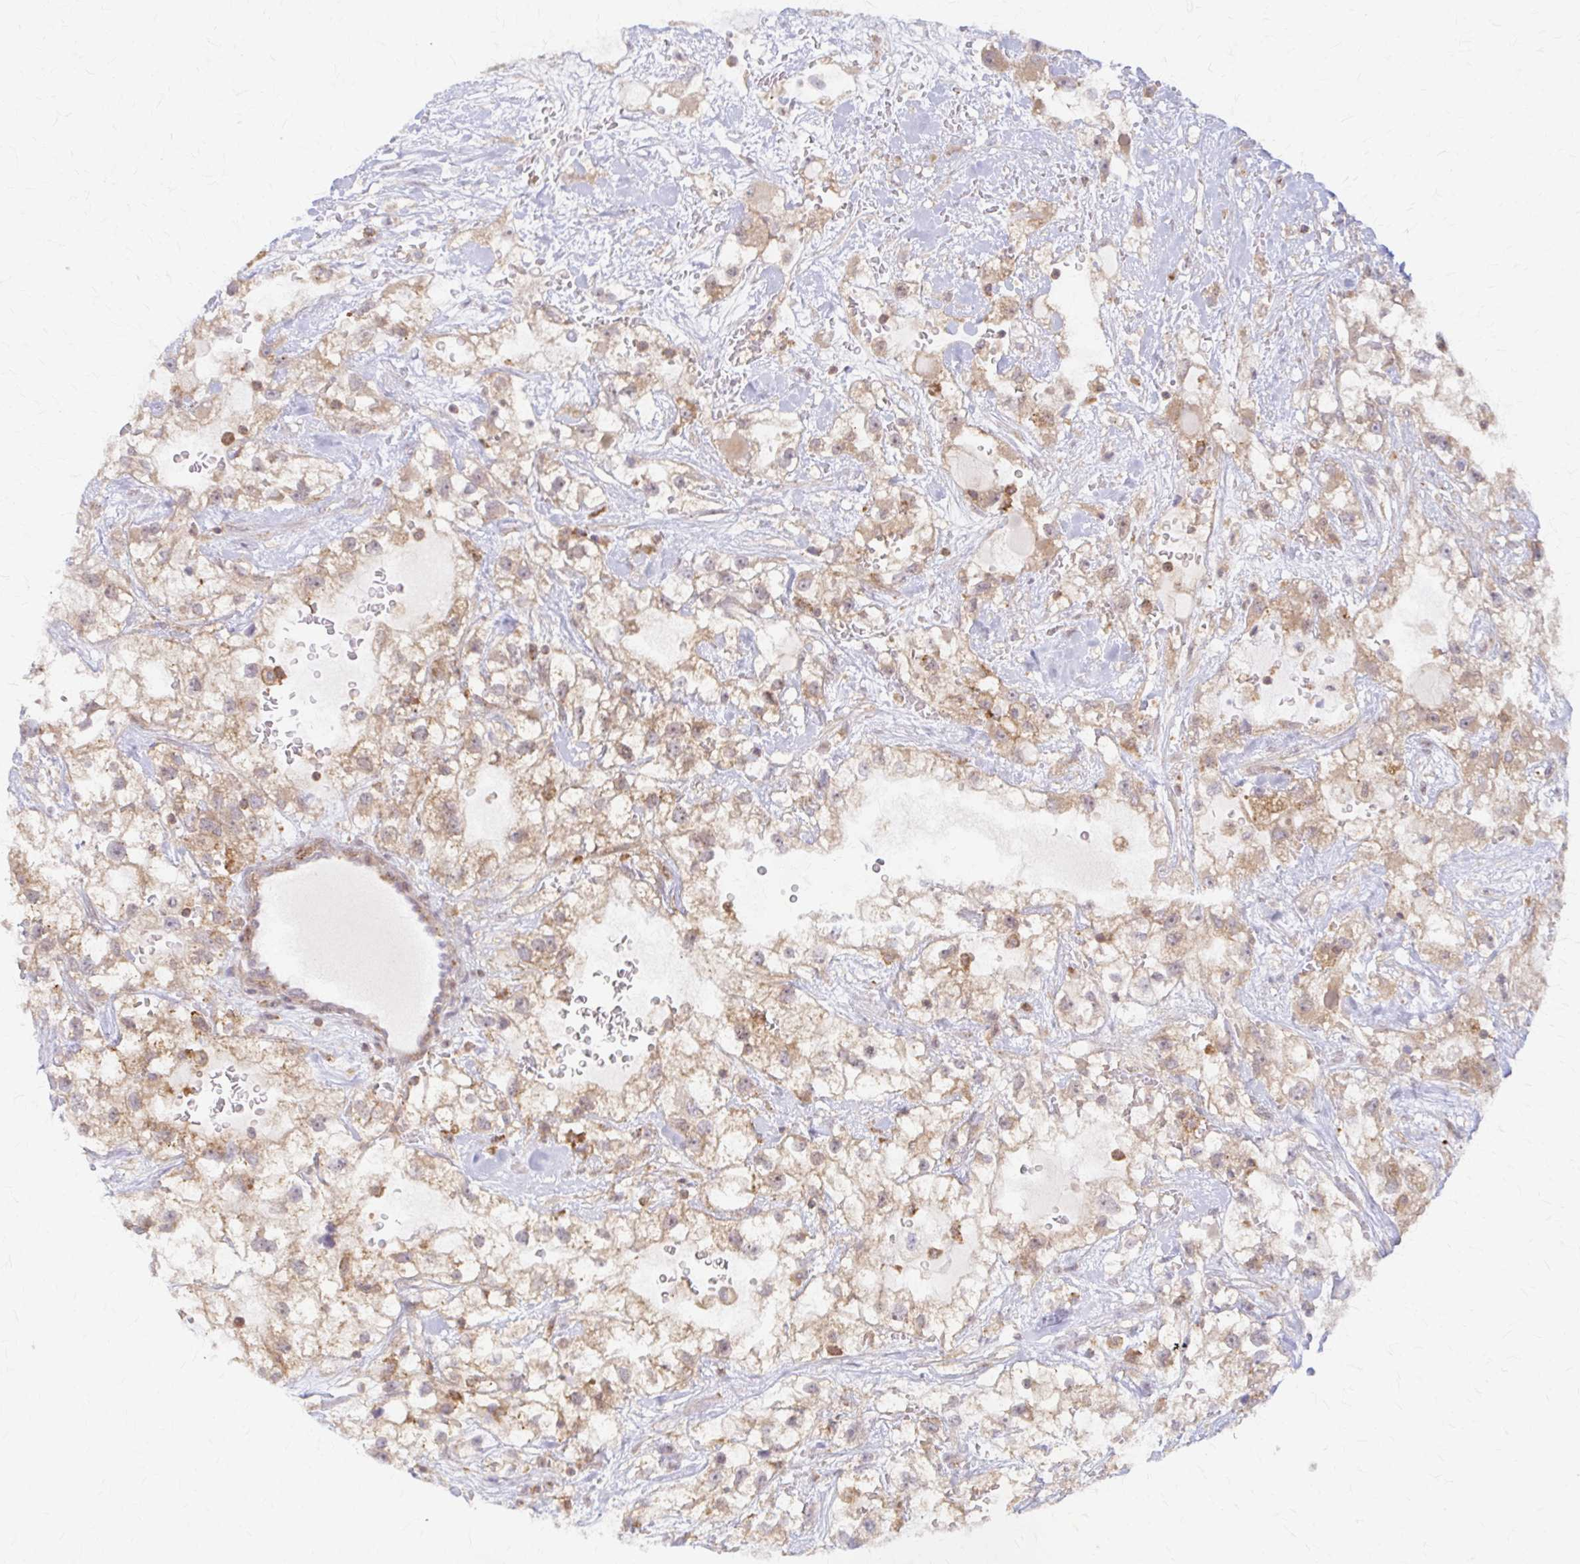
{"staining": {"intensity": "weak", "quantity": ">75%", "location": "cytoplasmic/membranous"}, "tissue": "renal cancer", "cell_type": "Tumor cells", "image_type": "cancer", "snomed": [{"axis": "morphology", "description": "Adenocarcinoma, NOS"}, {"axis": "topography", "description": "Kidney"}], "caption": "DAB (3,3'-diaminobenzidine) immunohistochemical staining of renal cancer demonstrates weak cytoplasmic/membranous protein expression in approximately >75% of tumor cells.", "gene": "ARHGAP35", "patient": {"sex": "male", "age": 59}}